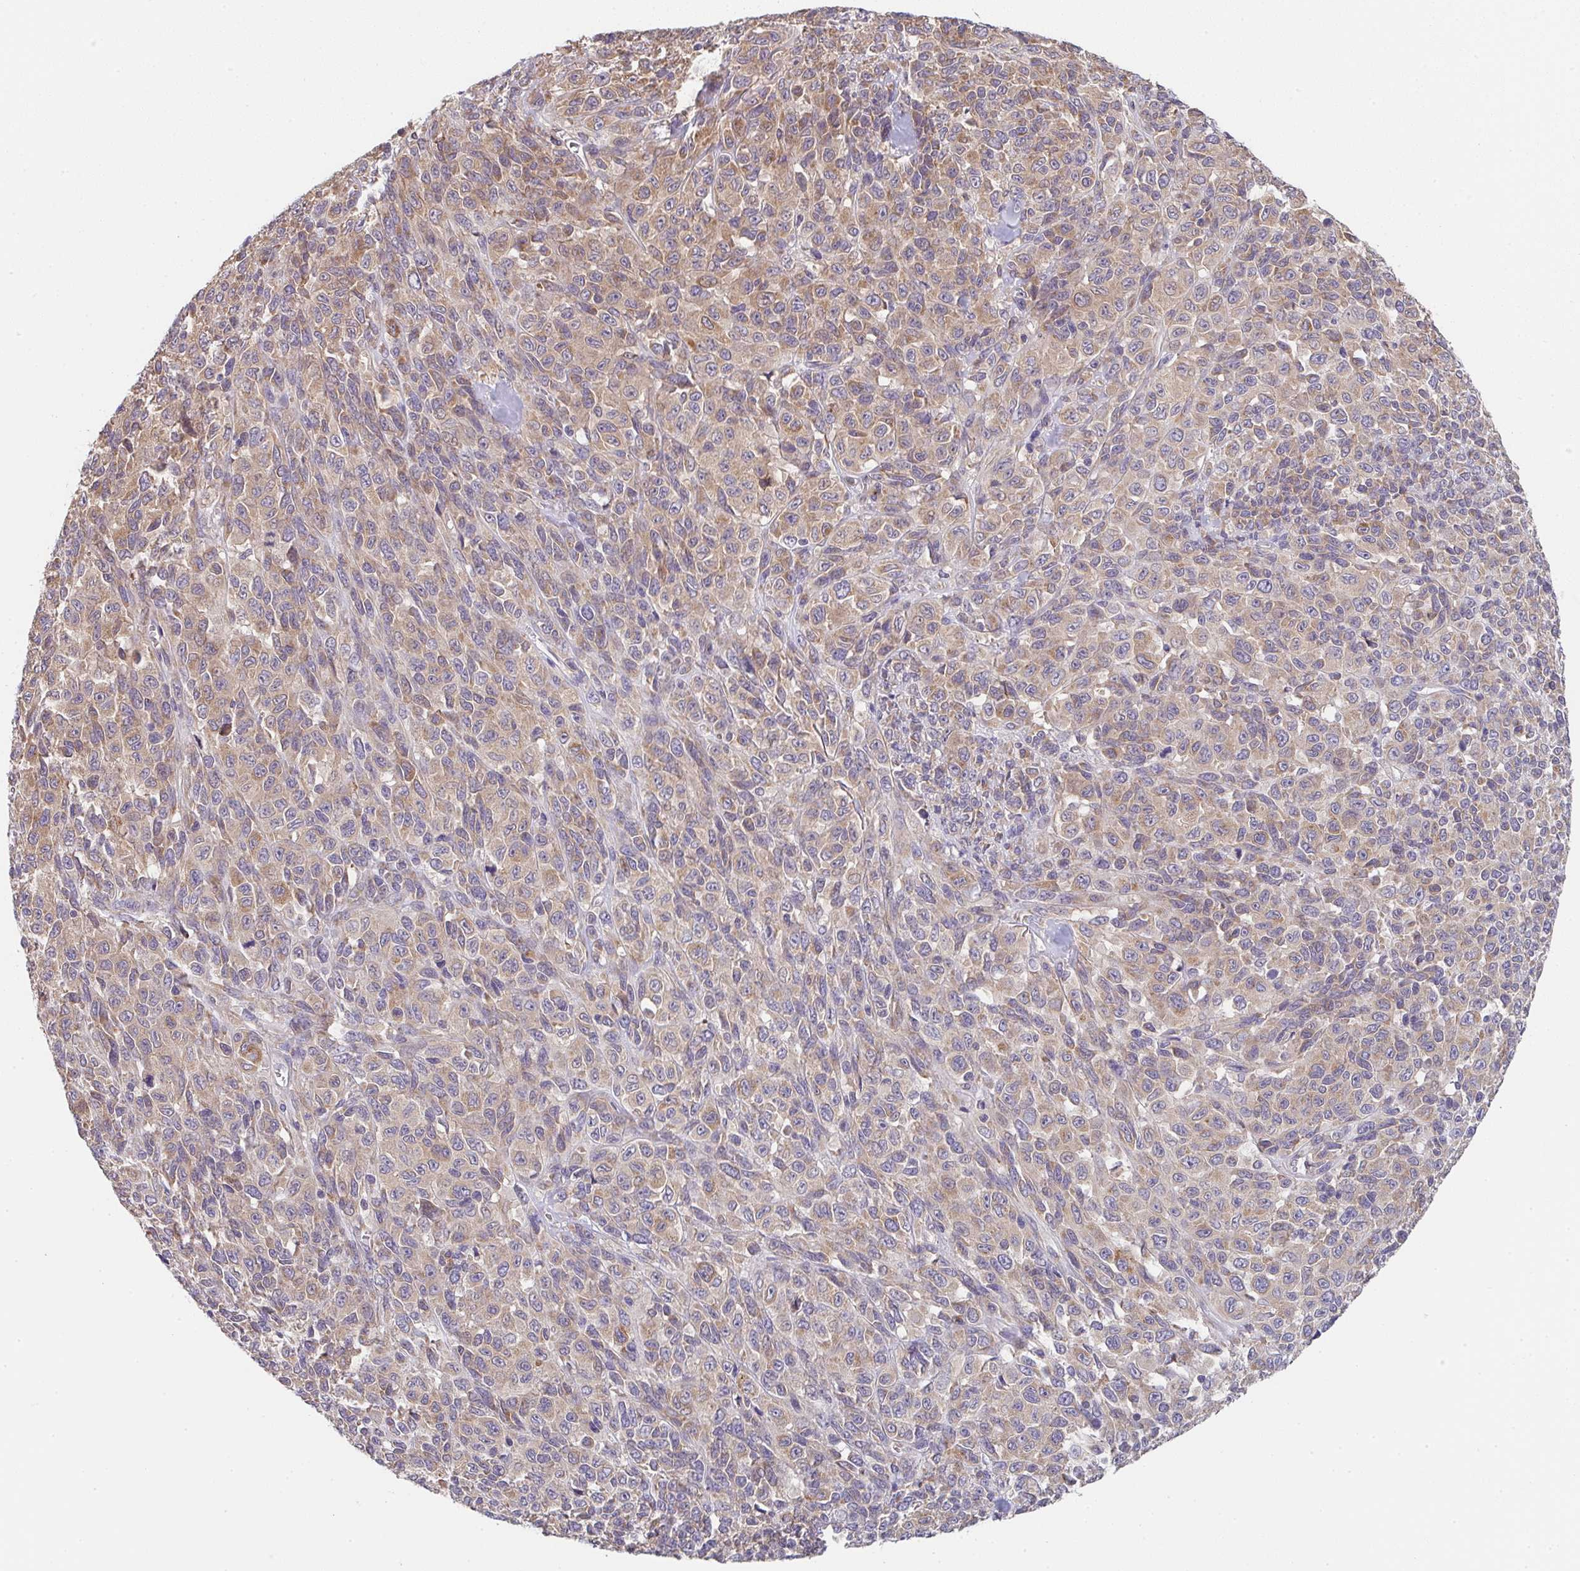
{"staining": {"intensity": "weak", "quantity": ">75%", "location": "cytoplasmic/membranous"}, "tissue": "melanoma", "cell_type": "Tumor cells", "image_type": "cancer", "snomed": [{"axis": "morphology", "description": "Malignant melanoma, NOS"}, {"axis": "topography", "description": "Skin"}], "caption": "A brown stain highlights weak cytoplasmic/membranous staining of a protein in human malignant melanoma tumor cells.", "gene": "TSPAN31", "patient": {"sex": "female", "age": 66}}